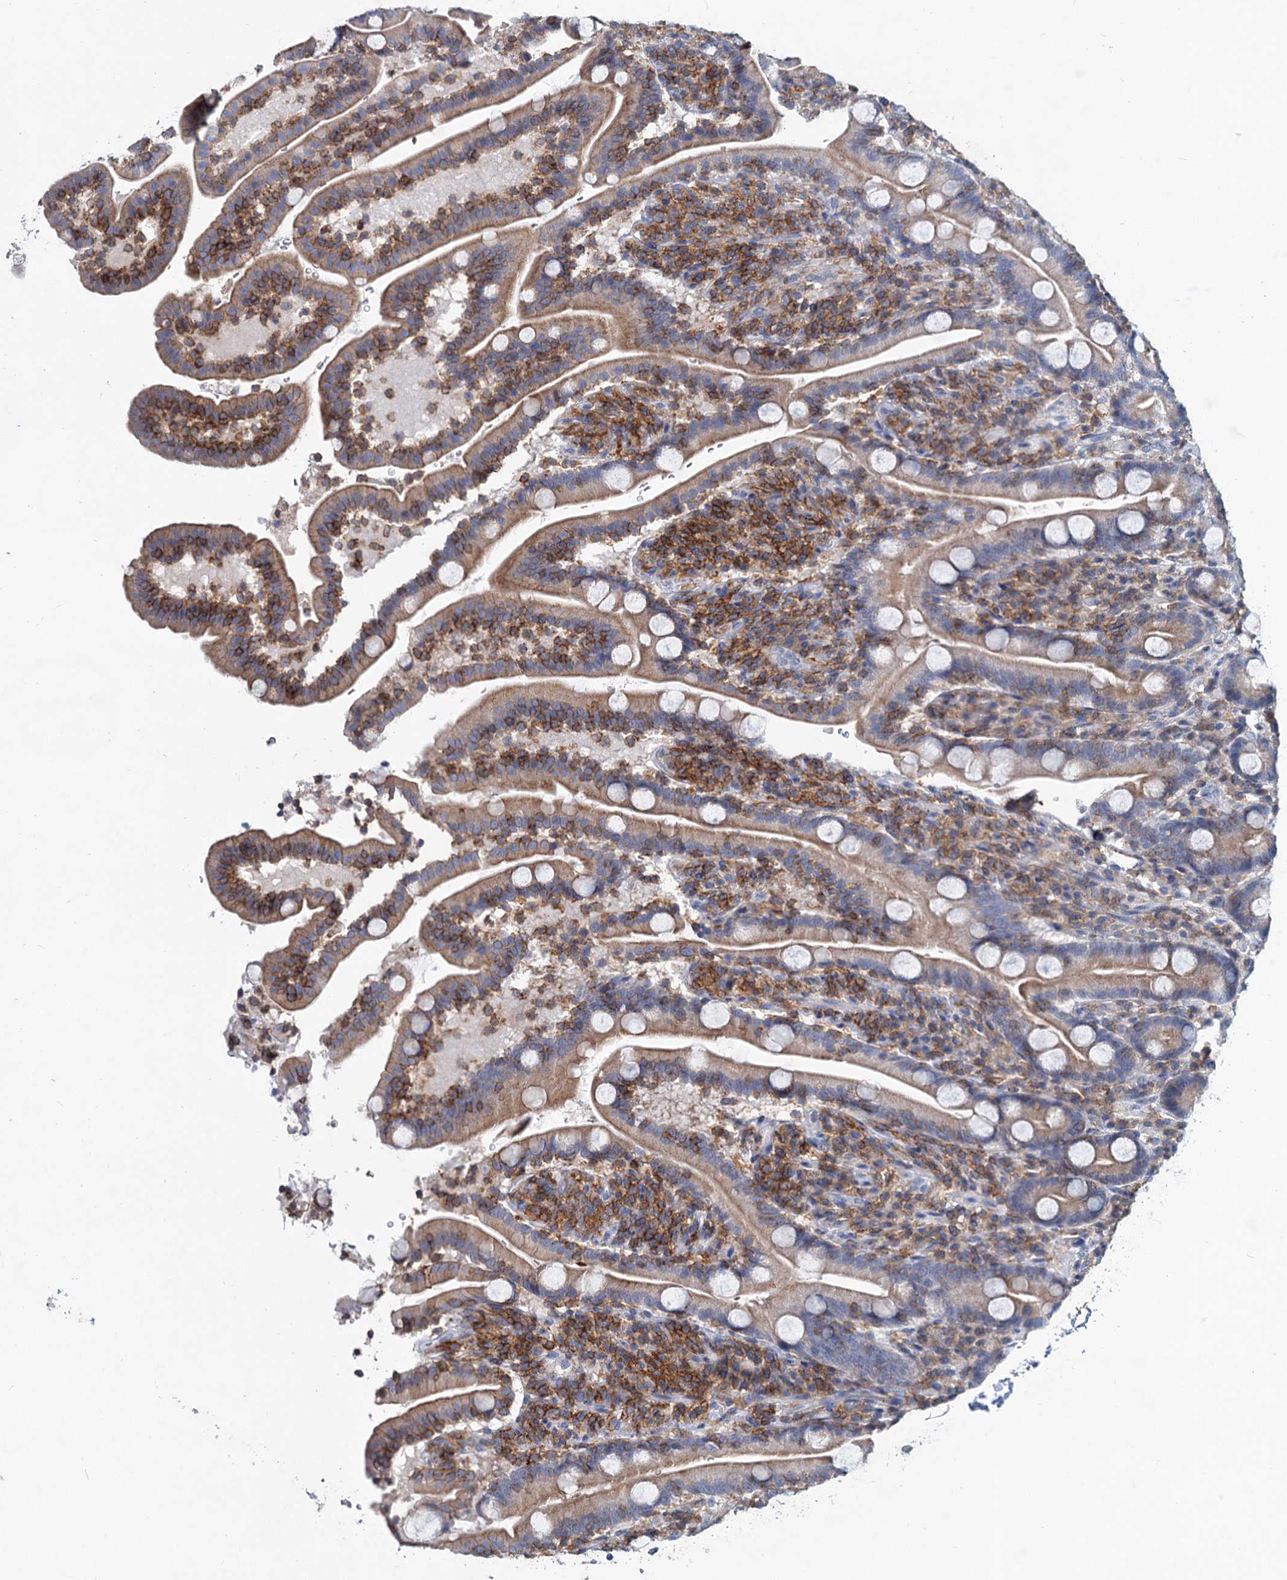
{"staining": {"intensity": "moderate", "quantity": "25%-75%", "location": "cytoplasmic/membranous"}, "tissue": "duodenum", "cell_type": "Glandular cells", "image_type": "normal", "snomed": [{"axis": "morphology", "description": "Normal tissue, NOS"}, {"axis": "topography", "description": "Duodenum"}], "caption": "Immunohistochemistry (DAB (3,3'-diaminobenzidine)) staining of unremarkable human duodenum exhibits moderate cytoplasmic/membranous protein expression in about 25%-75% of glandular cells.", "gene": "LRCH4", "patient": {"sex": "male", "age": 35}}